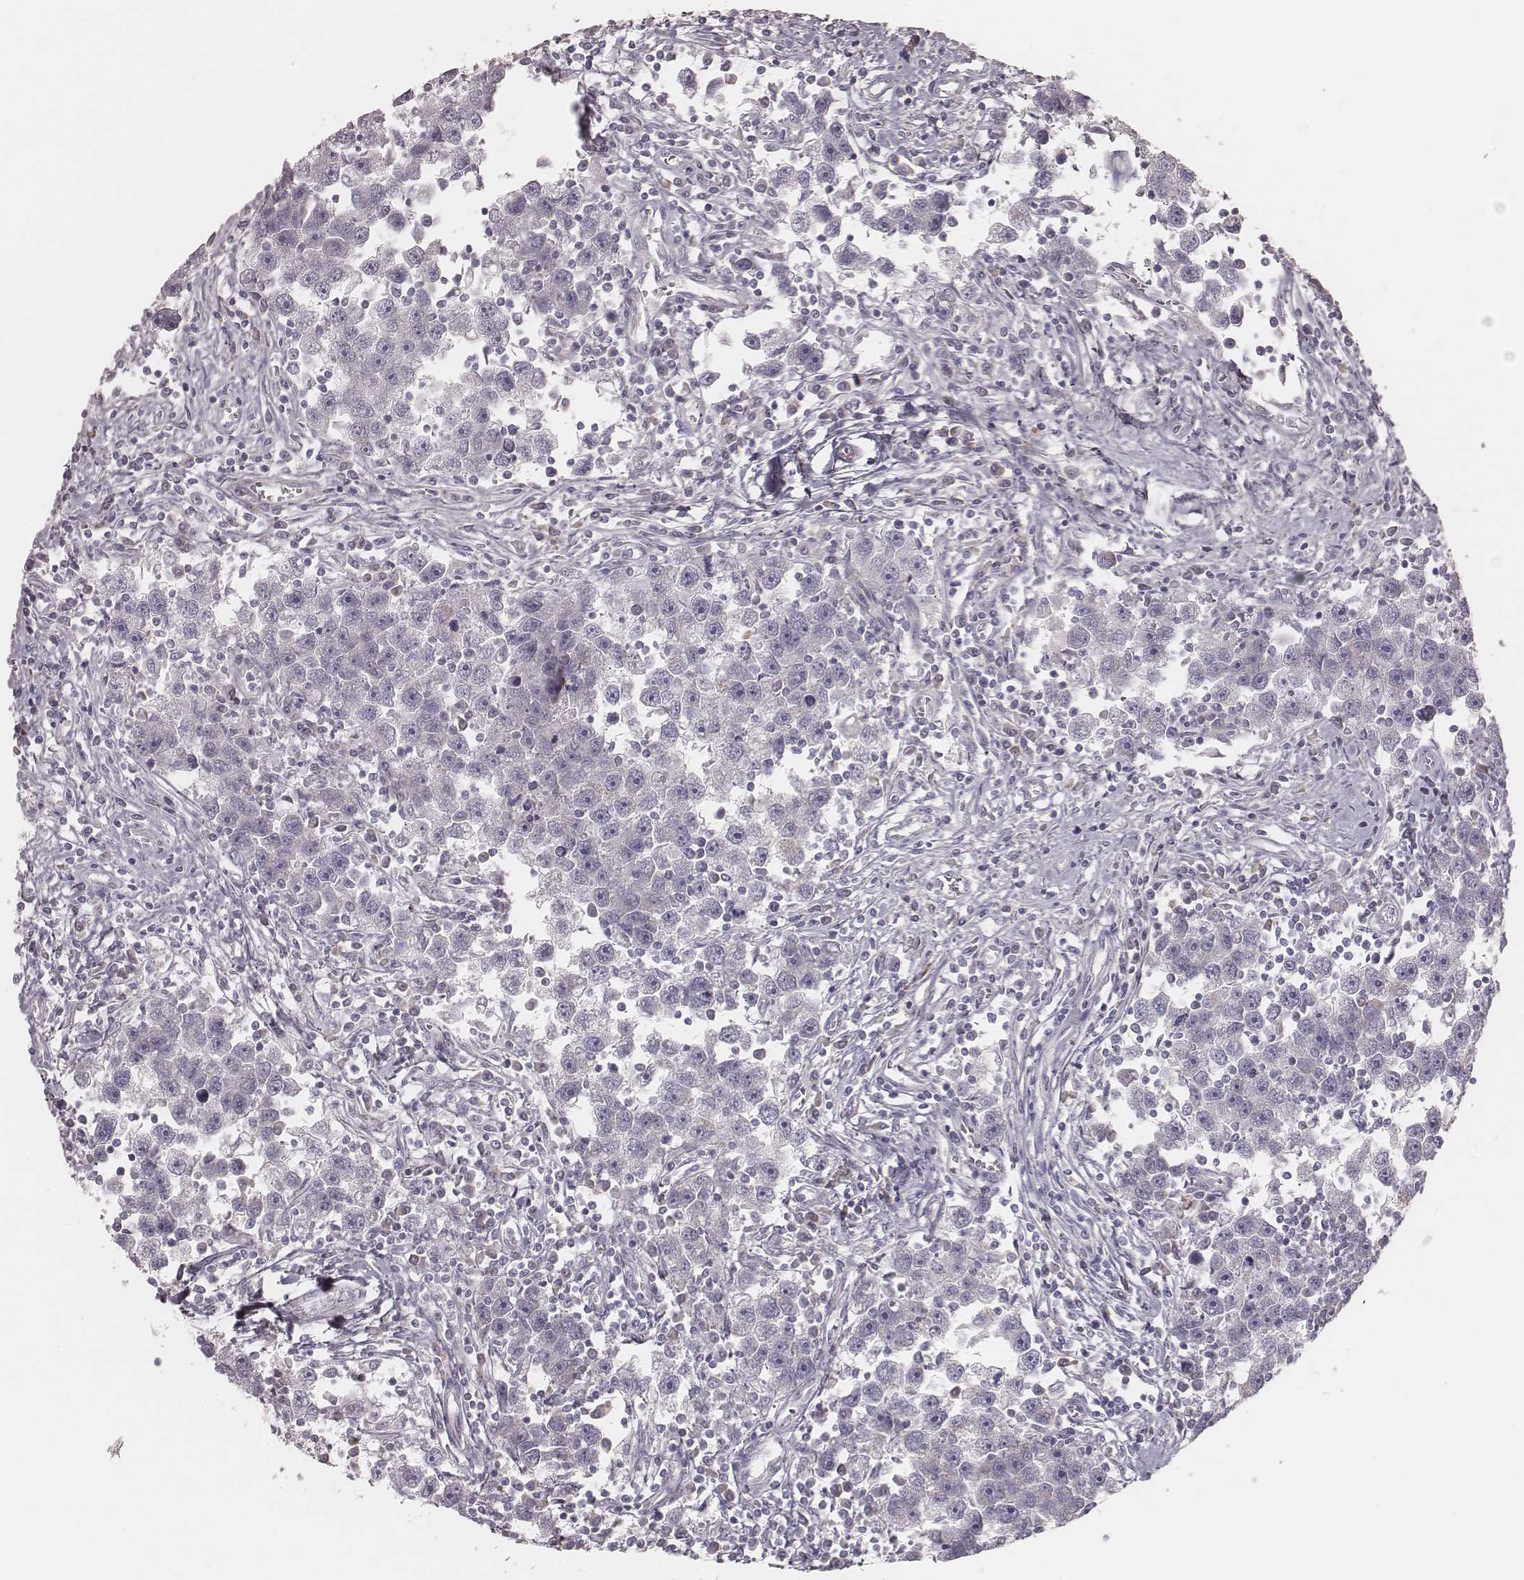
{"staining": {"intensity": "negative", "quantity": "none", "location": "none"}, "tissue": "testis cancer", "cell_type": "Tumor cells", "image_type": "cancer", "snomed": [{"axis": "morphology", "description": "Seminoma, NOS"}, {"axis": "topography", "description": "Testis"}], "caption": "DAB immunohistochemical staining of testis seminoma shows no significant positivity in tumor cells.", "gene": "KIF5C", "patient": {"sex": "male", "age": 30}}